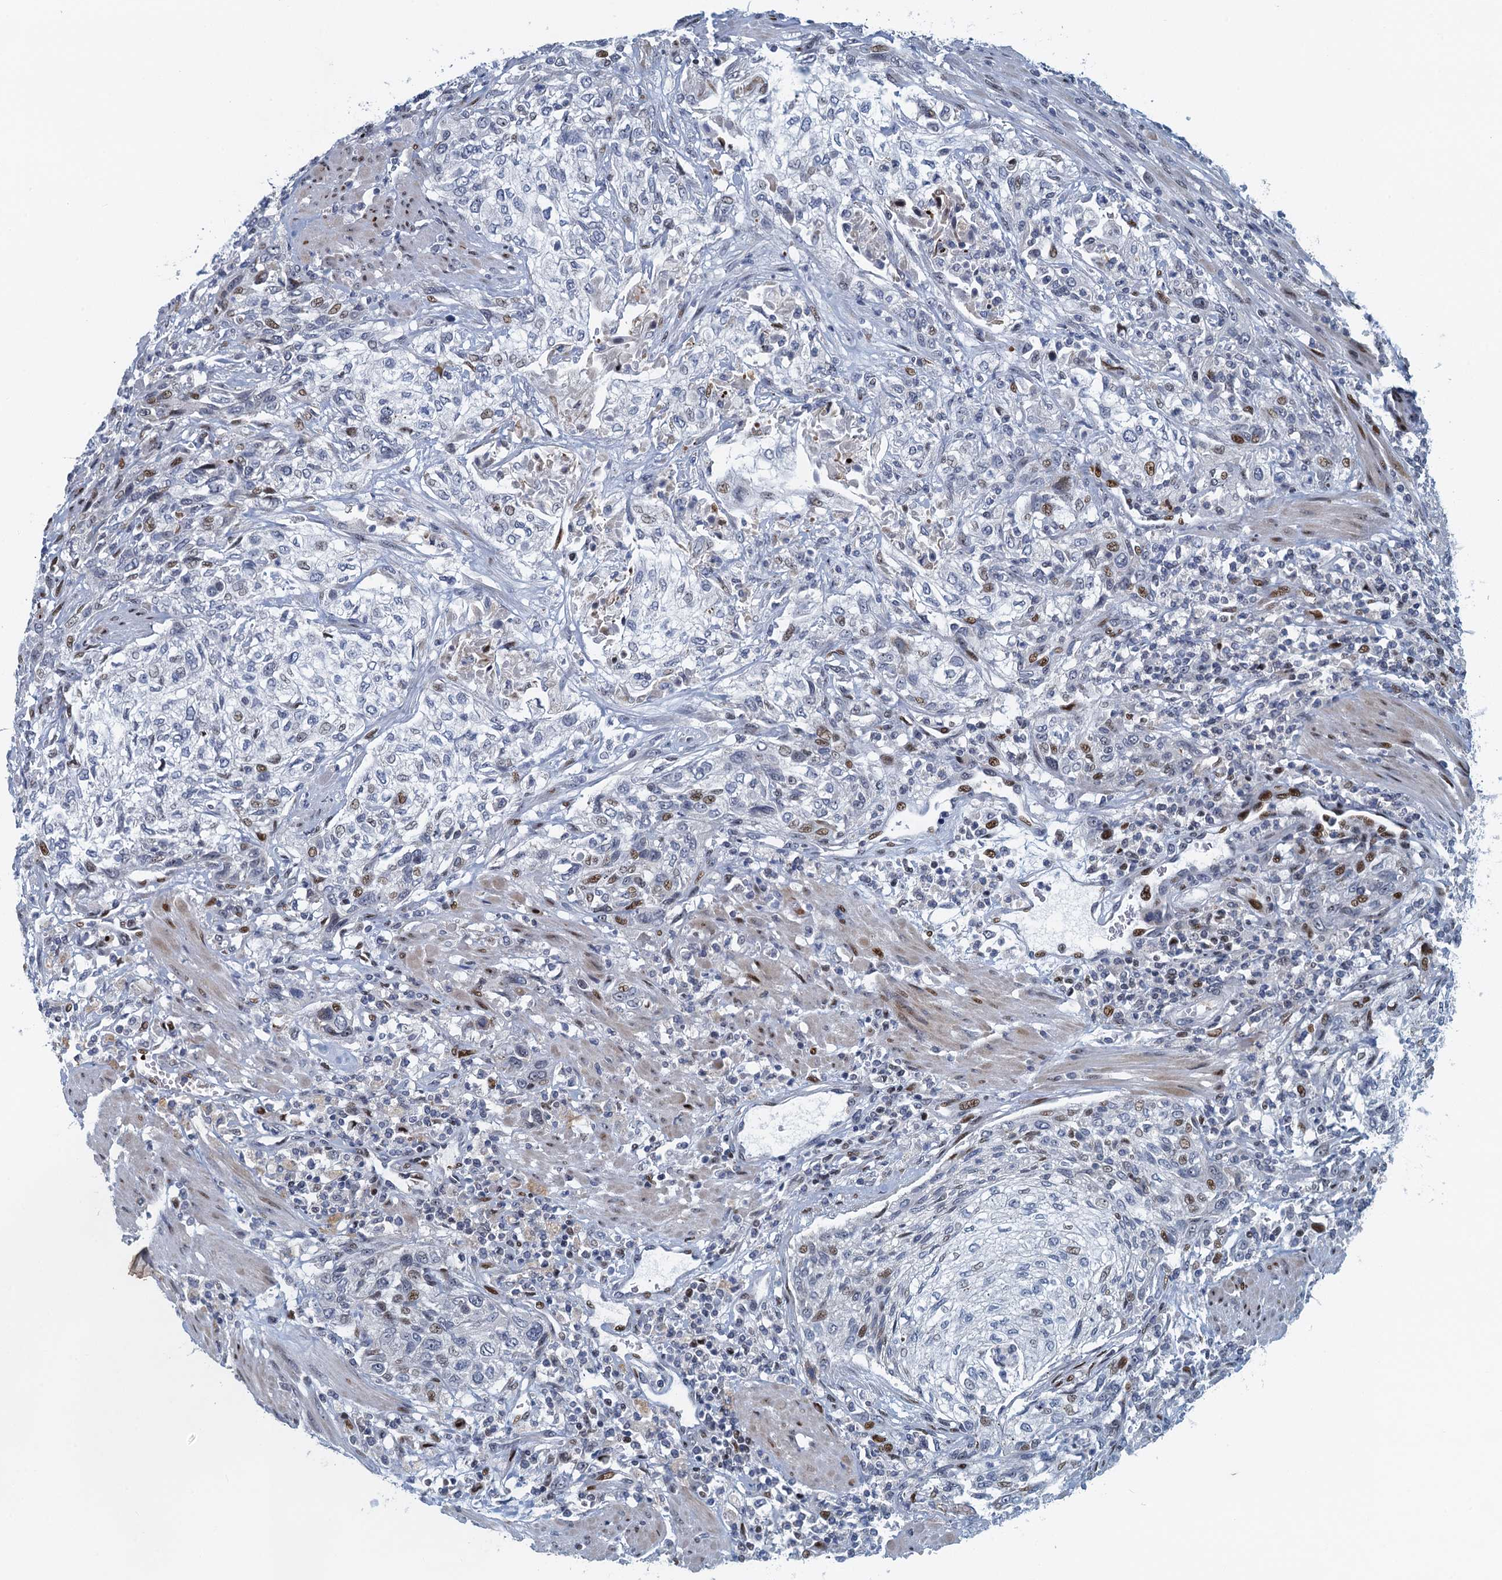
{"staining": {"intensity": "moderate", "quantity": "<25%", "location": "nuclear"}, "tissue": "urothelial cancer", "cell_type": "Tumor cells", "image_type": "cancer", "snomed": [{"axis": "morphology", "description": "Normal tissue, NOS"}, {"axis": "morphology", "description": "Urothelial carcinoma, NOS"}, {"axis": "topography", "description": "Urinary bladder"}, {"axis": "topography", "description": "Peripheral nerve tissue"}], "caption": "DAB (3,3'-diaminobenzidine) immunohistochemical staining of human urothelial cancer reveals moderate nuclear protein staining in approximately <25% of tumor cells.", "gene": "ANKRD13D", "patient": {"sex": "male", "age": 35}}